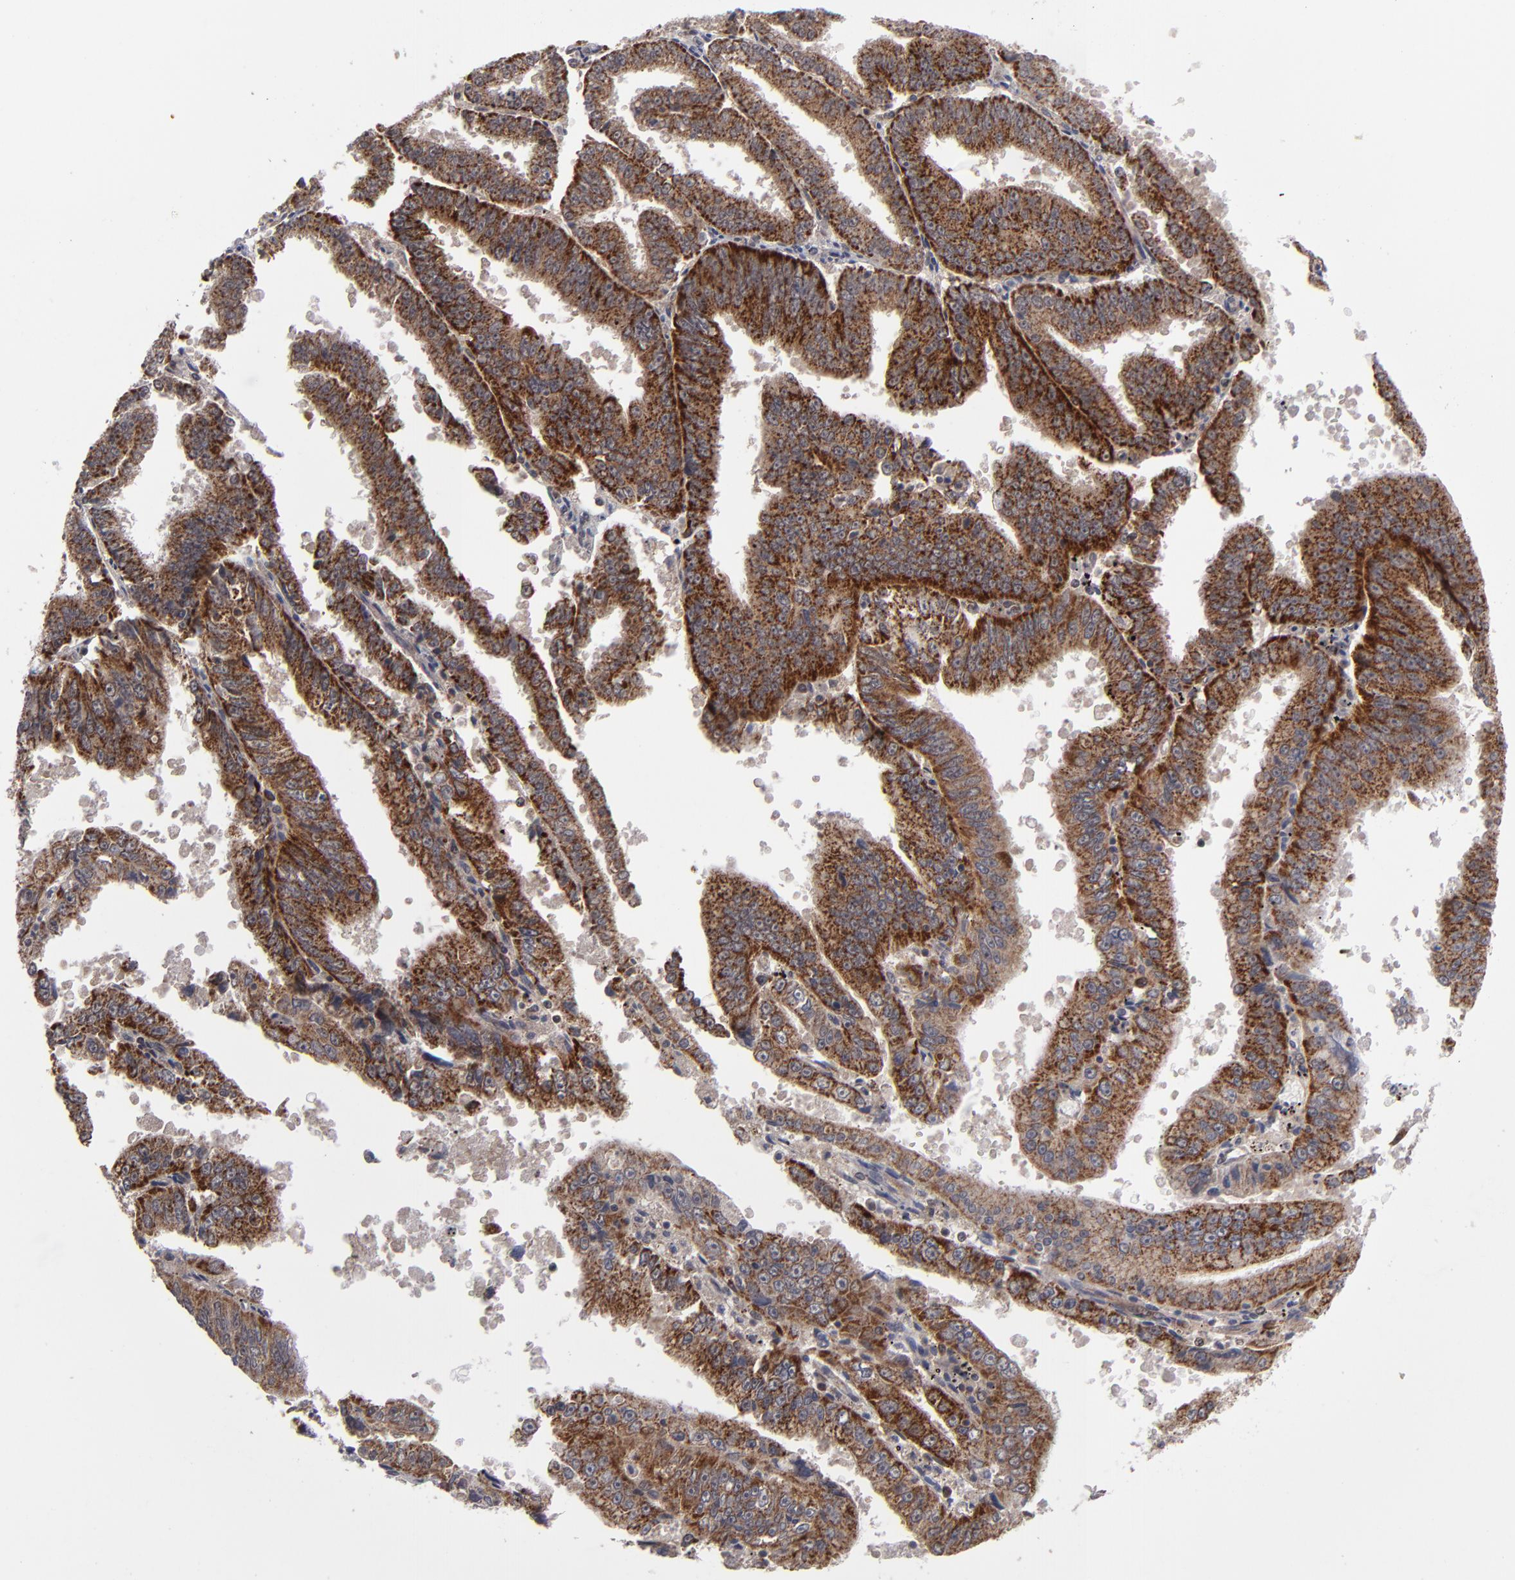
{"staining": {"intensity": "strong", "quantity": ">75%", "location": "cytoplasmic/membranous"}, "tissue": "endometrial cancer", "cell_type": "Tumor cells", "image_type": "cancer", "snomed": [{"axis": "morphology", "description": "Adenocarcinoma, NOS"}, {"axis": "topography", "description": "Endometrium"}], "caption": "Immunohistochemistry (IHC) (DAB) staining of endometrial cancer (adenocarcinoma) reveals strong cytoplasmic/membranous protein positivity in about >75% of tumor cells. Immunohistochemistry stains the protein of interest in brown and the nuclei are stained blue.", "gene": "GLCCI1", "patient": {"sex": "female", "age": 66}}